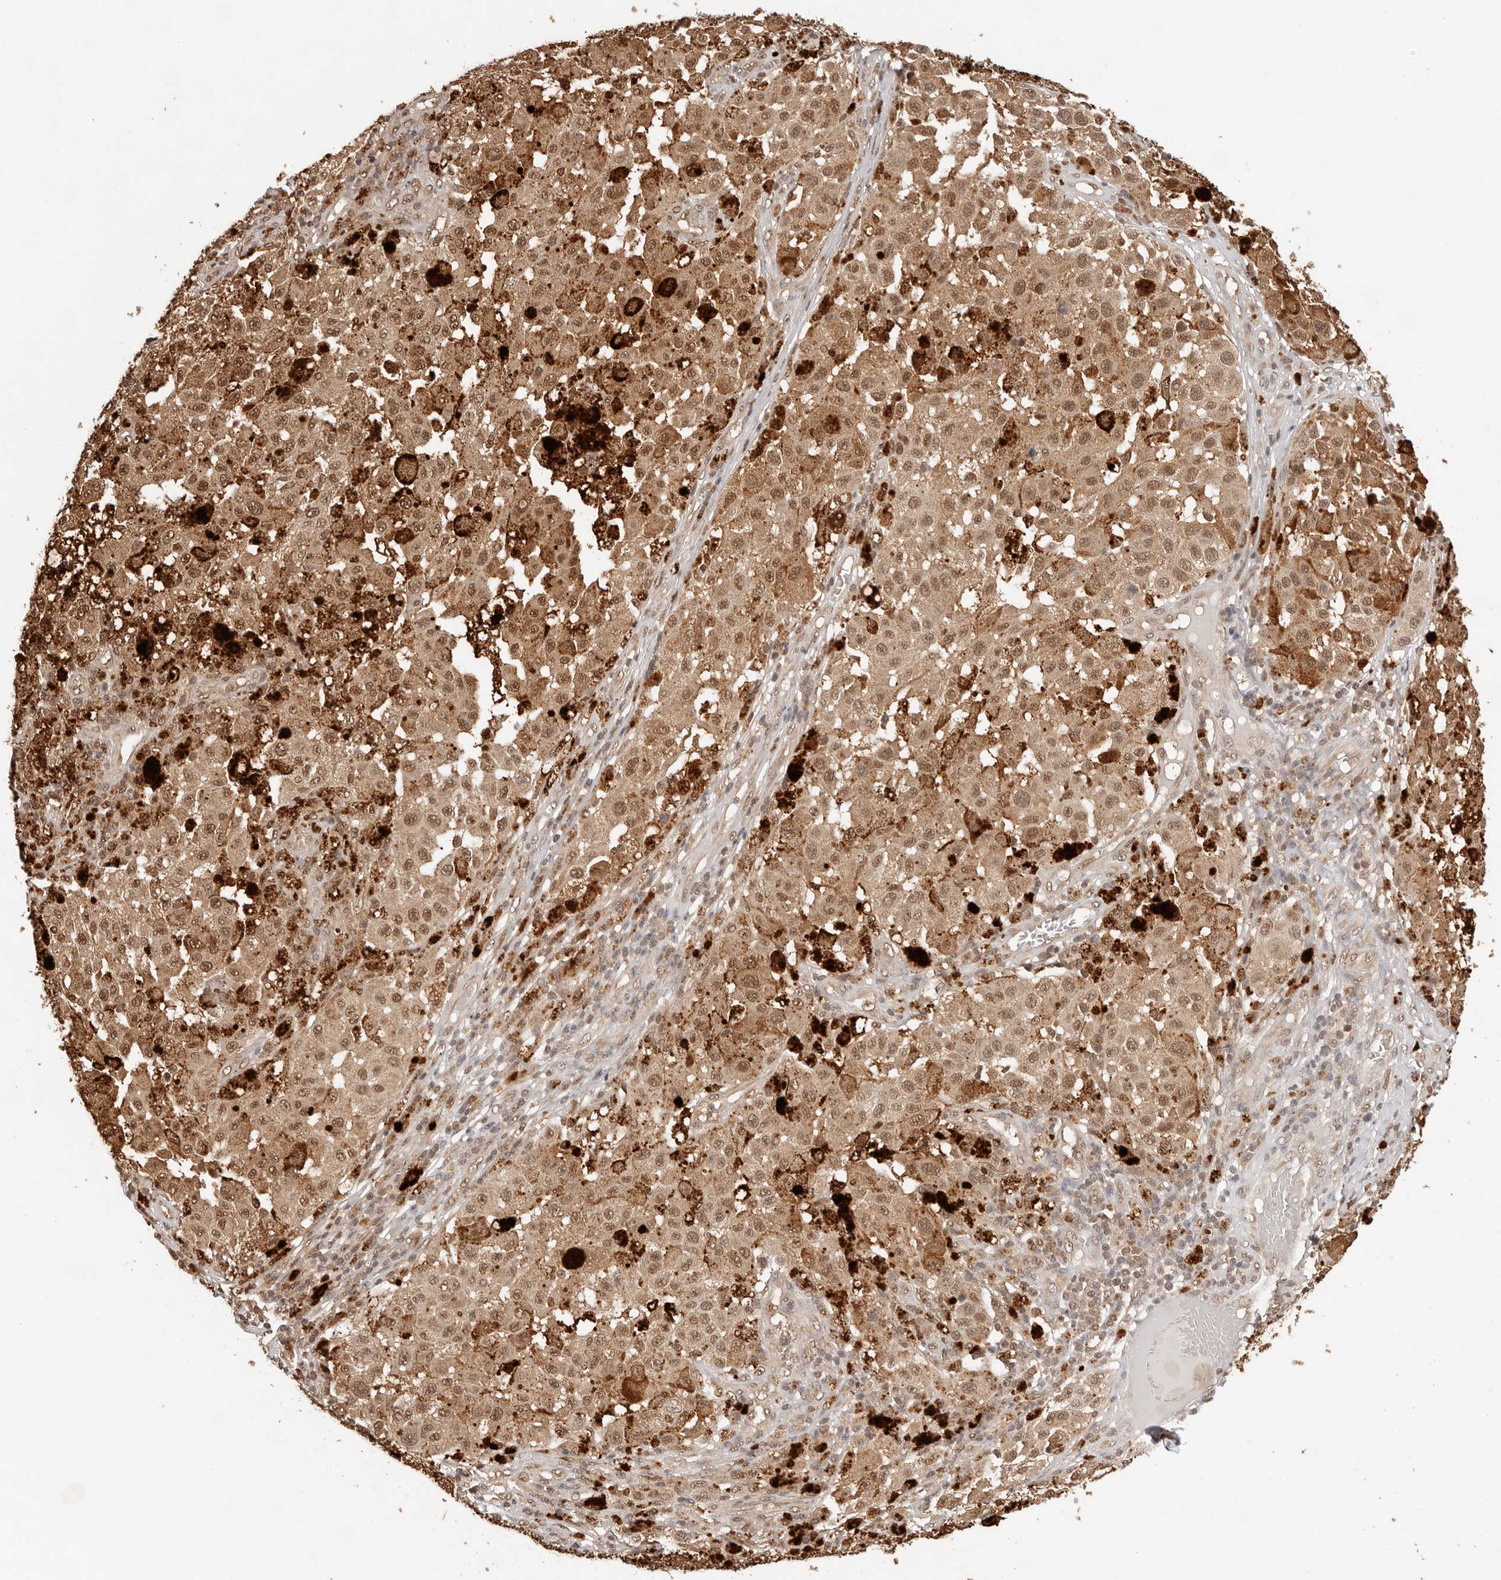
{"staining": {"intensity": "moderate", "quantity": ">75%", "location": "cytoplasmic/membranous,nuclear"}, "tissue": "melanoma", "cell_type": "Tumor cells", "image_type": "cancer", "snomed": [{"axis": "morphology", "description": "Malignant melanoma, NOS"}, {"axis": "topography", "description": "Skin"}], "caption": "Malignant melanoma tissue exhibits moderate cytoplasmic/membranous and nuclear staining in approximately >75% of tumor cells, visualized by immunohistochemistry. (IHC, brightfield microscopy, high magnification).", "gene": "PSMA5", "patient": {"sex": "female", "age": 64}}